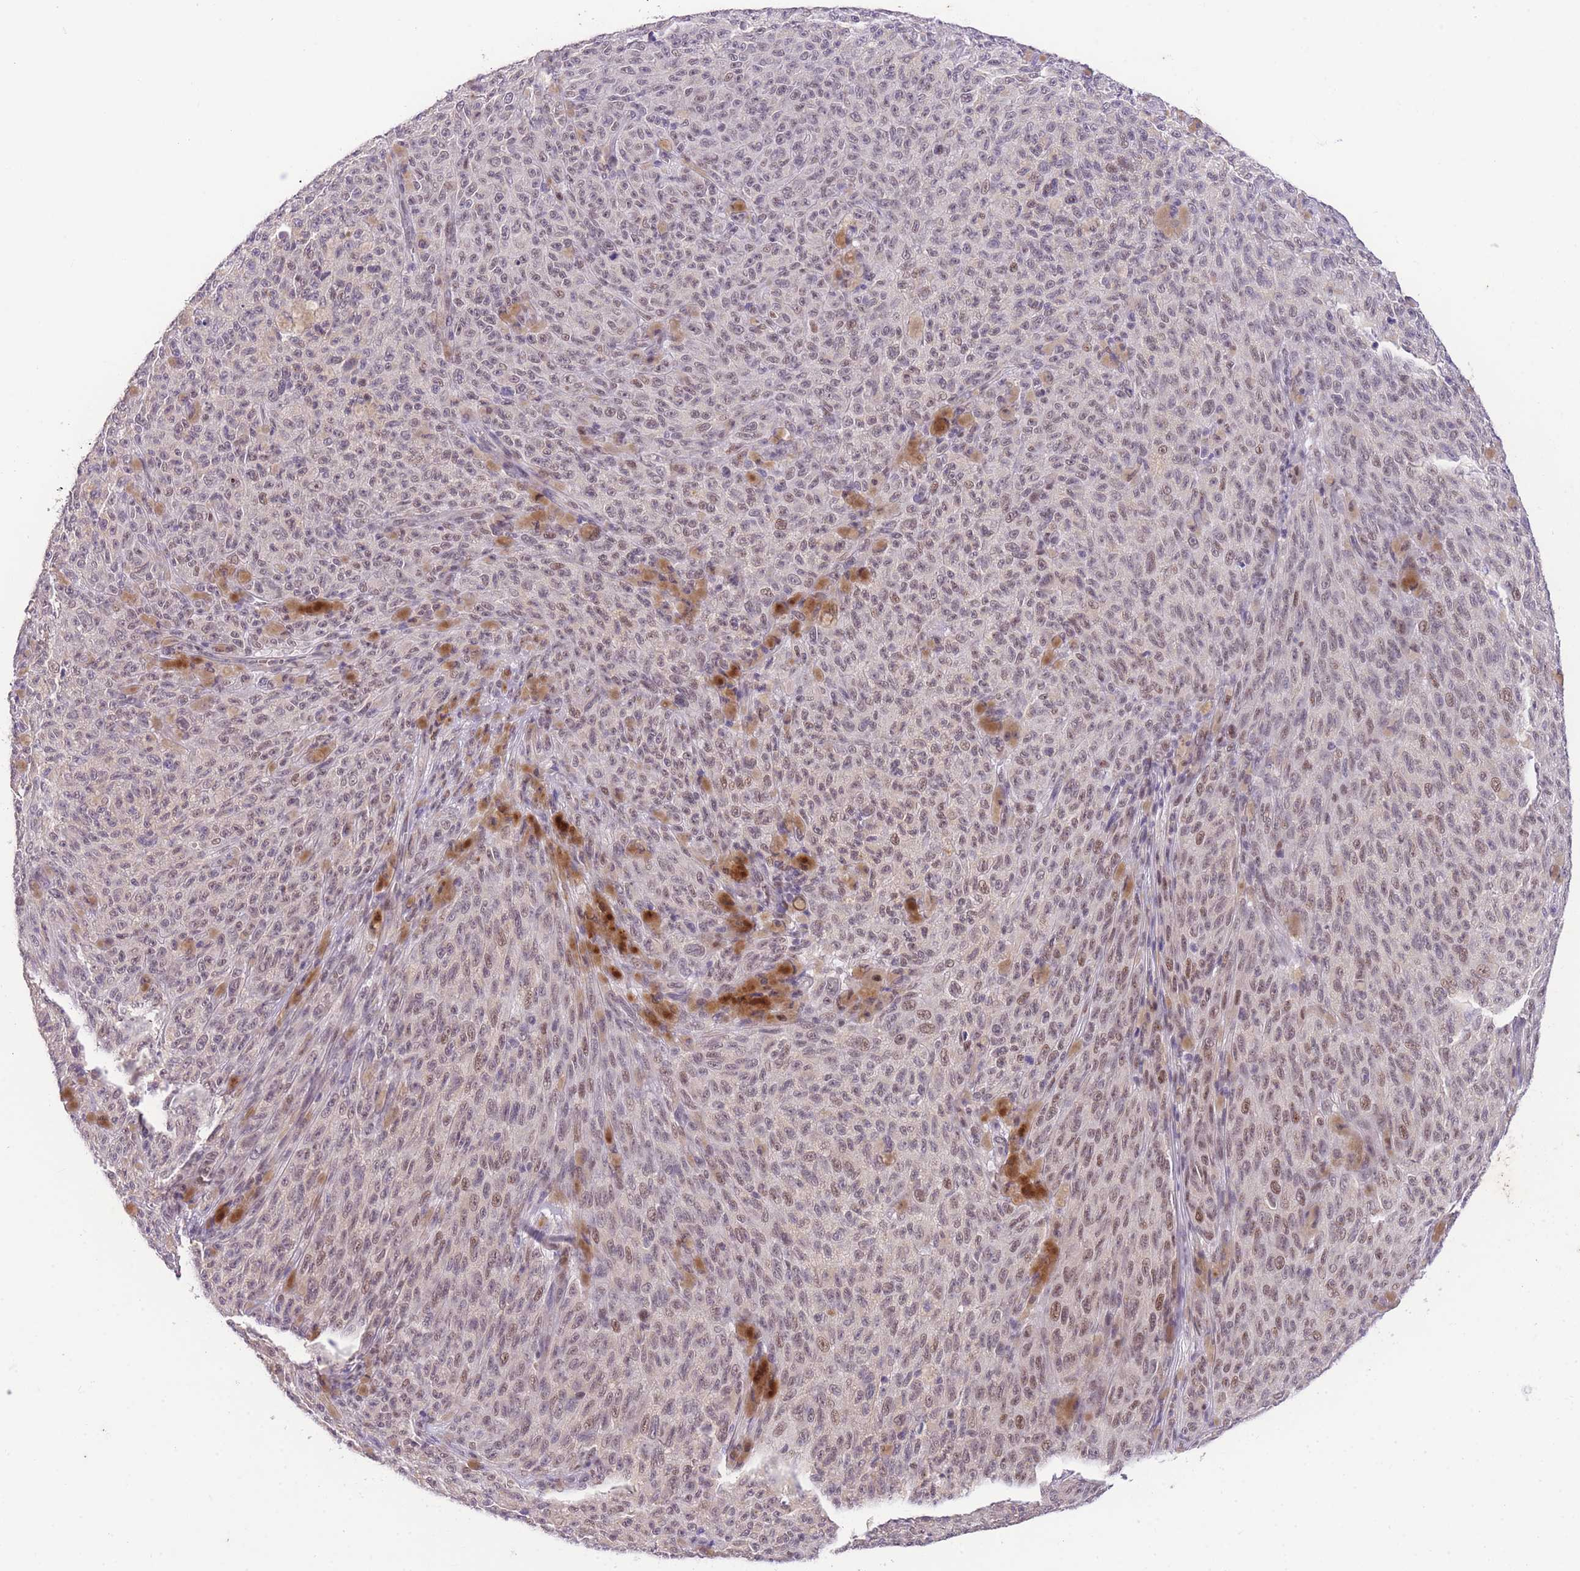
{"staining": {"intensity": "moderate", "quantity": ">75%", "location": "nuclear"}, "tissue": "melanoma", "cell_type": "Tumor cells", "image_type": "cancer", "snomed": [{"axis": "morphology", "description": "Malignant melanoma, NOS"}, {"axis": "topography", "description": "Skin"}], "caption": "The immunohistochemical stain shows moderate nuclear staining in tumor cells of melanoma tissue.", "gene": "SLC35F2", "patient": {"sex": "female", "age": 82}}